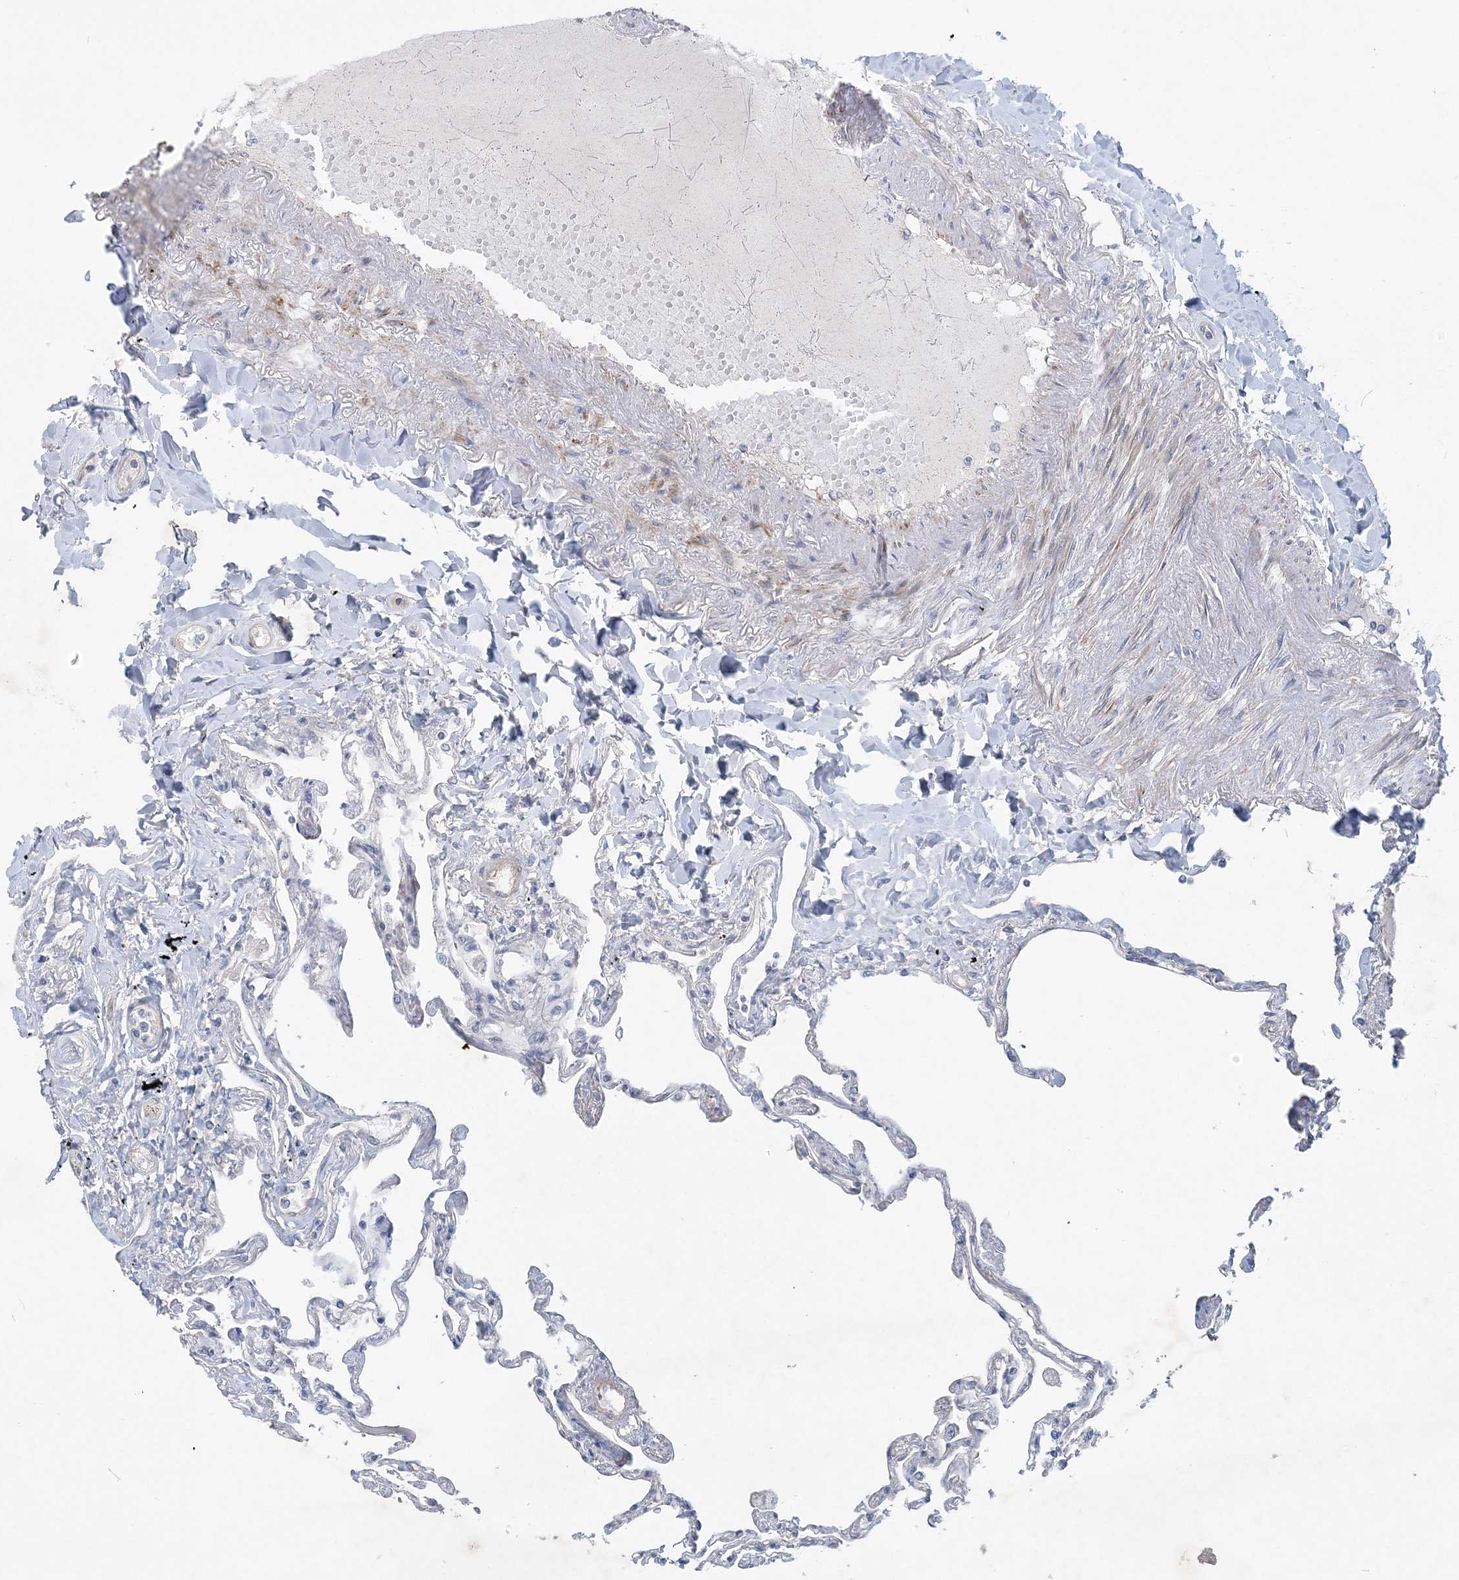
{"staining": {"intensity": "weak", "quantity": "<25%", "location": "cytoplasmic/membranous"}, "tissue": "lung", "cell_type": "Alveolar cells", "image_type": "normal", "snomed": [{"axis": "morphology", "description": "Normal tissue, NOS"}, {"axis": "topography", "description": "Lung"}], "caption": "High magnification brightfield microscopy of unremarkable lung stained with DAB (brown) and counterstained with hematoxylin (blue): alveolar cells show no significant staining.", "gene": "MAP4K5", "patient": {"sex": "female", "age": 67}}